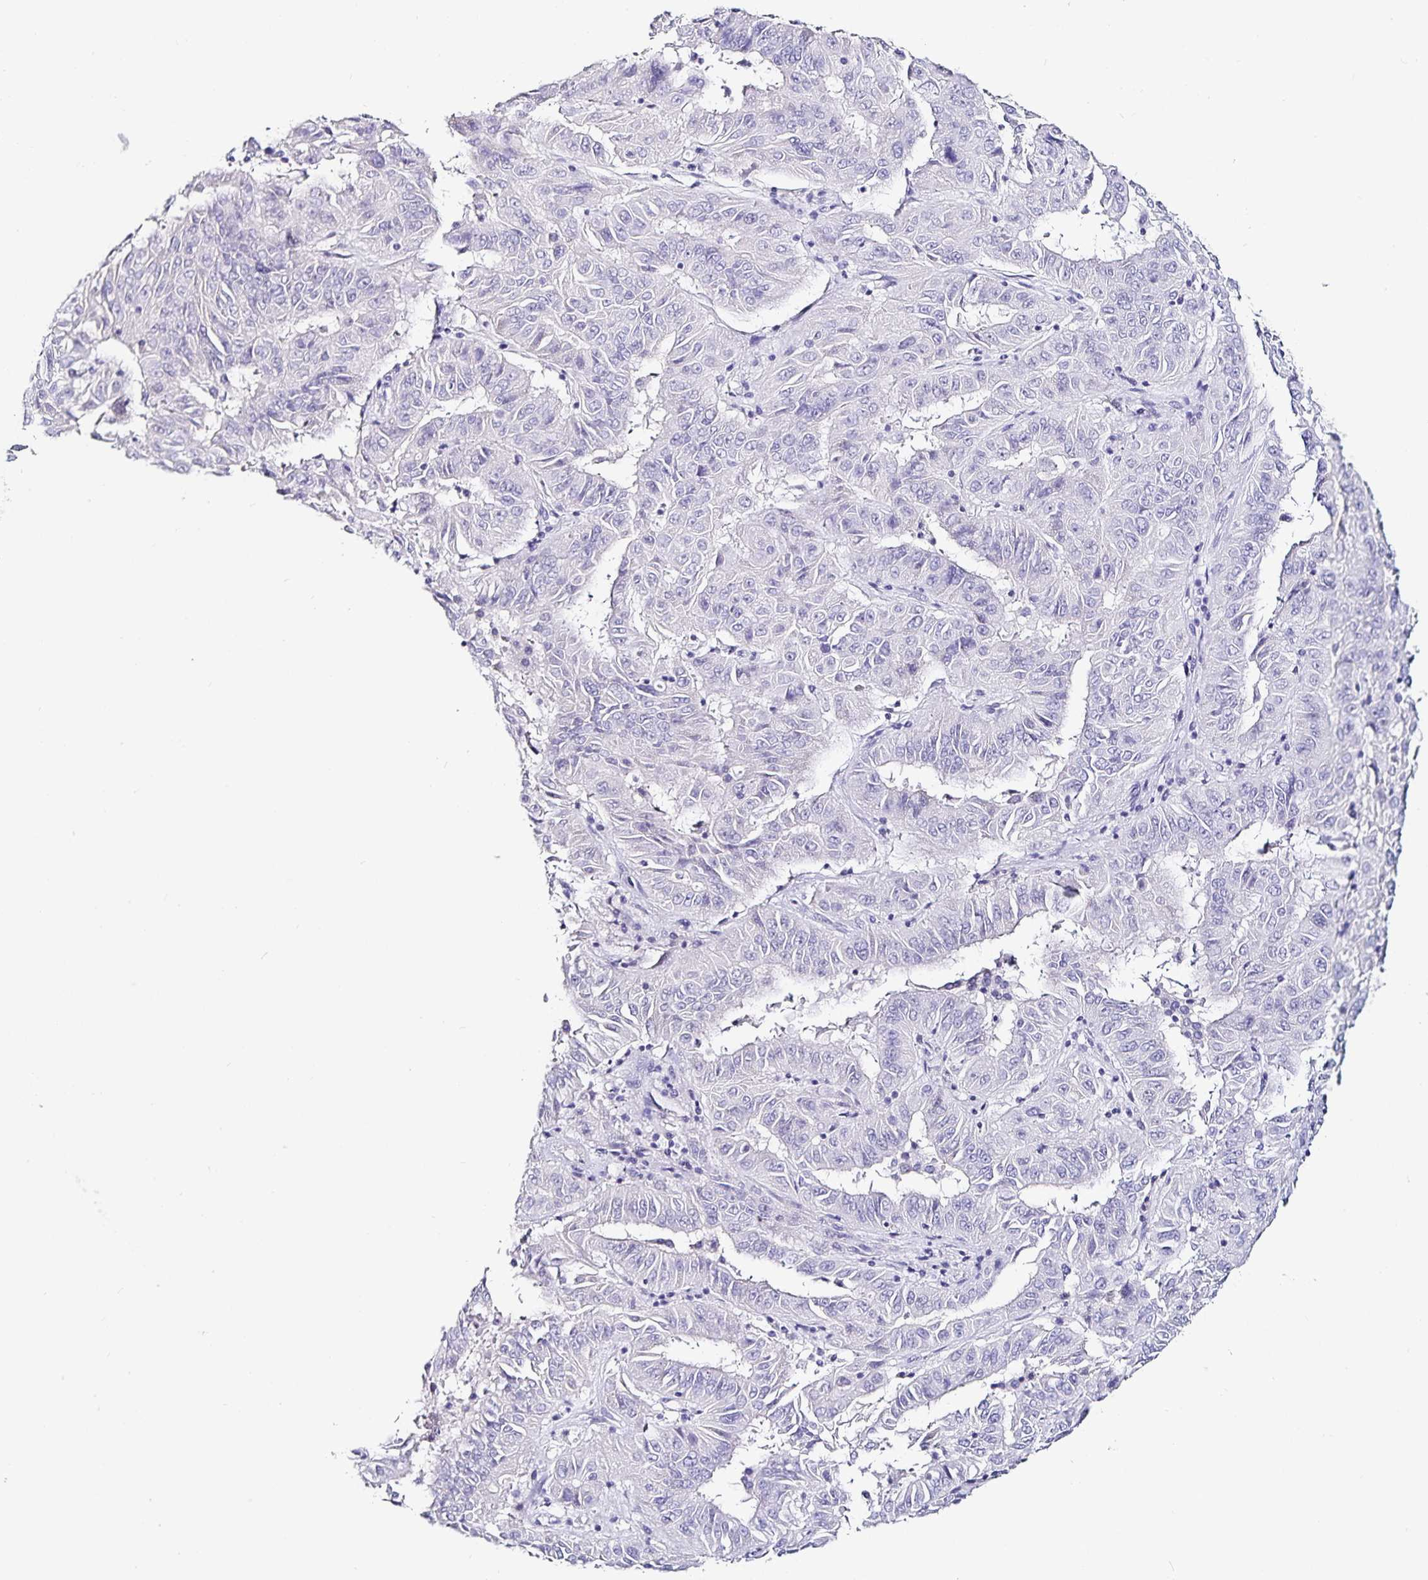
{"staining": {"intensity": "negative", "quantity": "none", "location": "none"}, "tissue": "pancreatic cancer", "cell_type": "Tumor cells", "image_type": "cancer", "snomed": [{"axis": "morphology", "description": "Adenocarcinoma, NOS"}, {"axis": "topography", "description": "Pancreas"}], "caption": "Tumor cells are negative for brown protein staining in pancreatic adenocarcinoma.", "gene": "TSPAN7", "patient": {"sex": "male", "age": 63}}